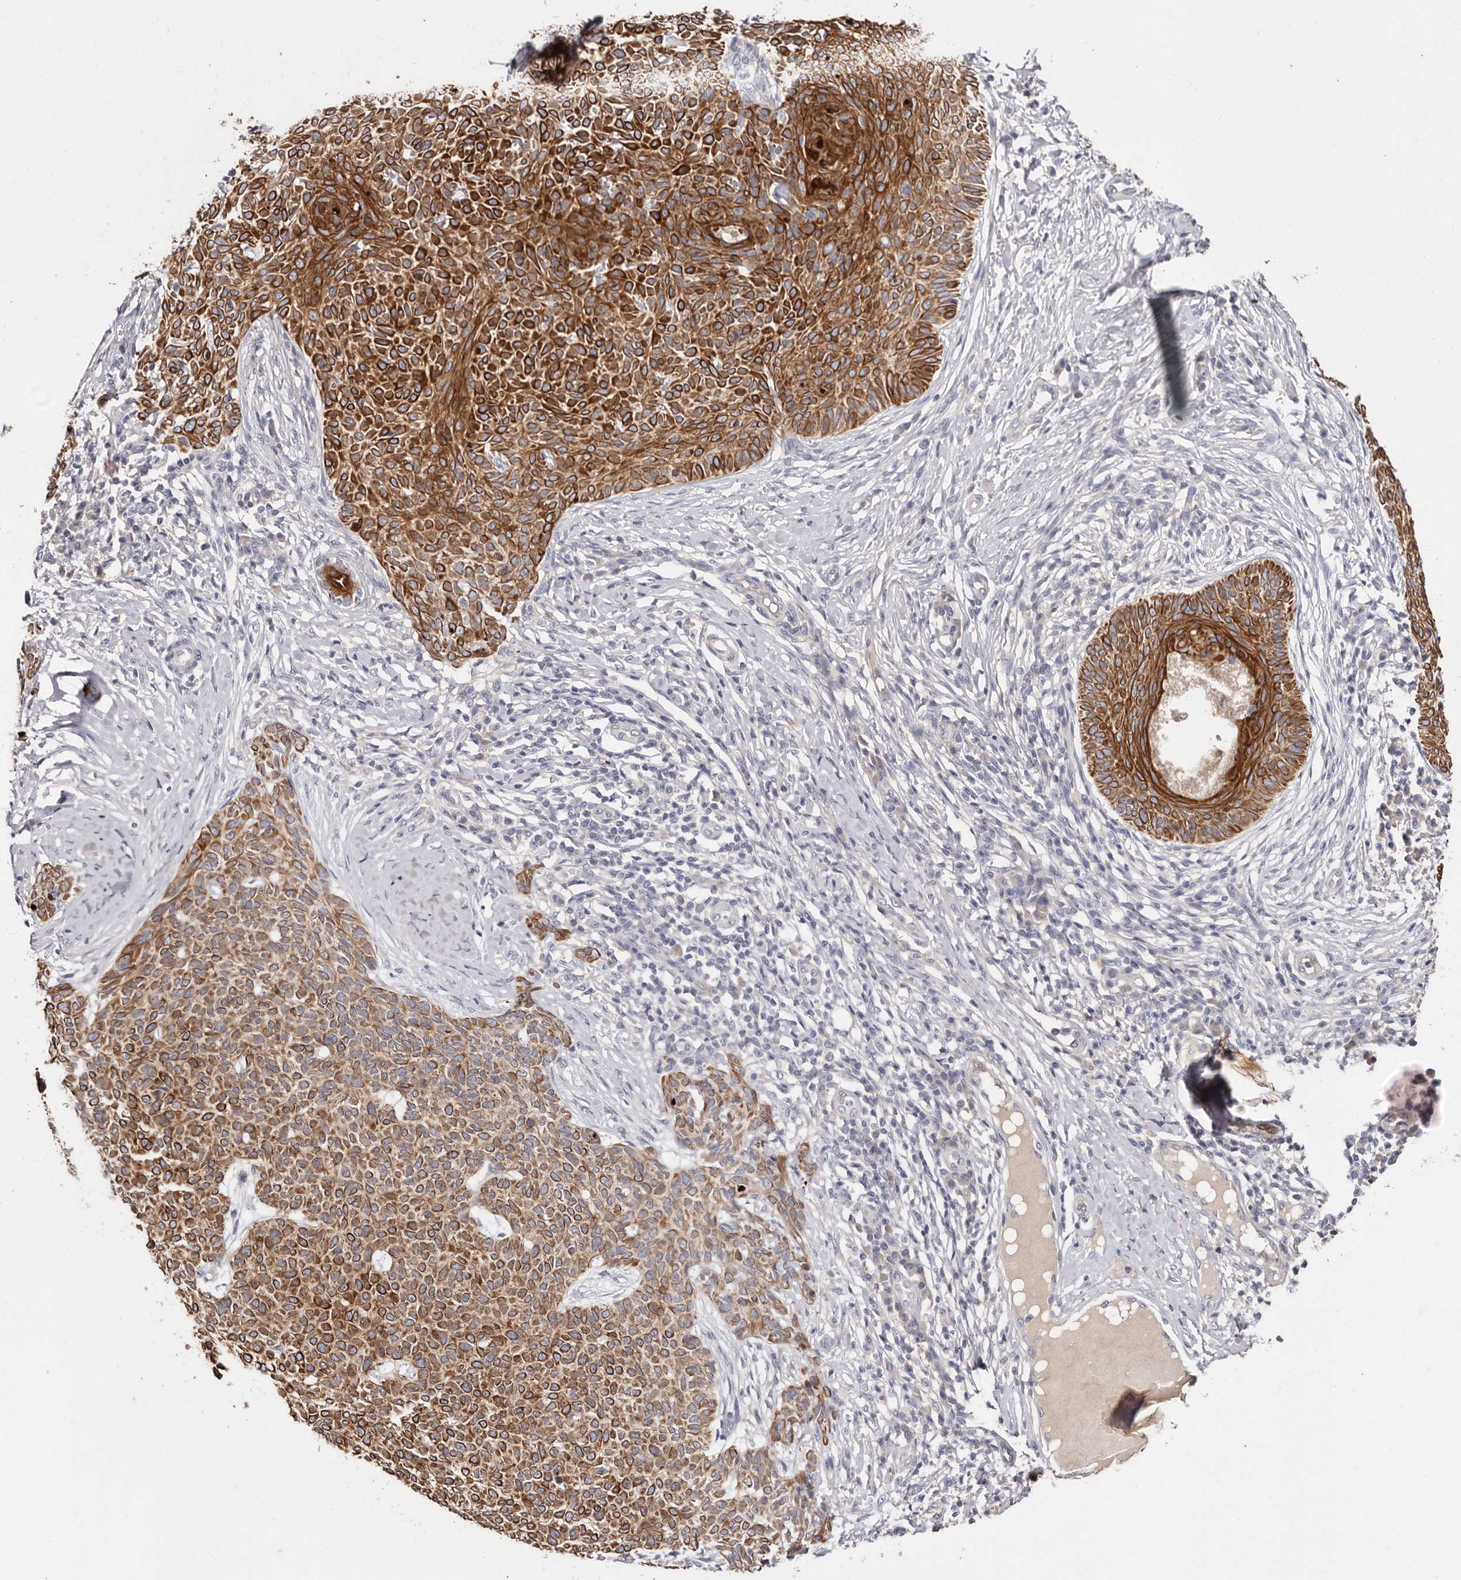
{"staining": {"intensity": "strong", "quantity": ">75%", "location": "cytoplasmic/membranous"}, "tissue": "skin cancer", "cell_type": "Tumor cells", "image_type": "cancer", "snomed": [{"axis": "morphology", "description": "Normal tissue, NOS"}, {"axis": "morphology", "description": "Basal cell carcinoma"}, {"axis": "topography", "description": "Skin"}], "caption": "Protein expression analysis of skin basal cell carcinoma reveals strong cytoplasmic/membranous positivity in about >75% of tumor cells.", "gene": "STK16", "patient": {"sex": "male", "age": 50}}